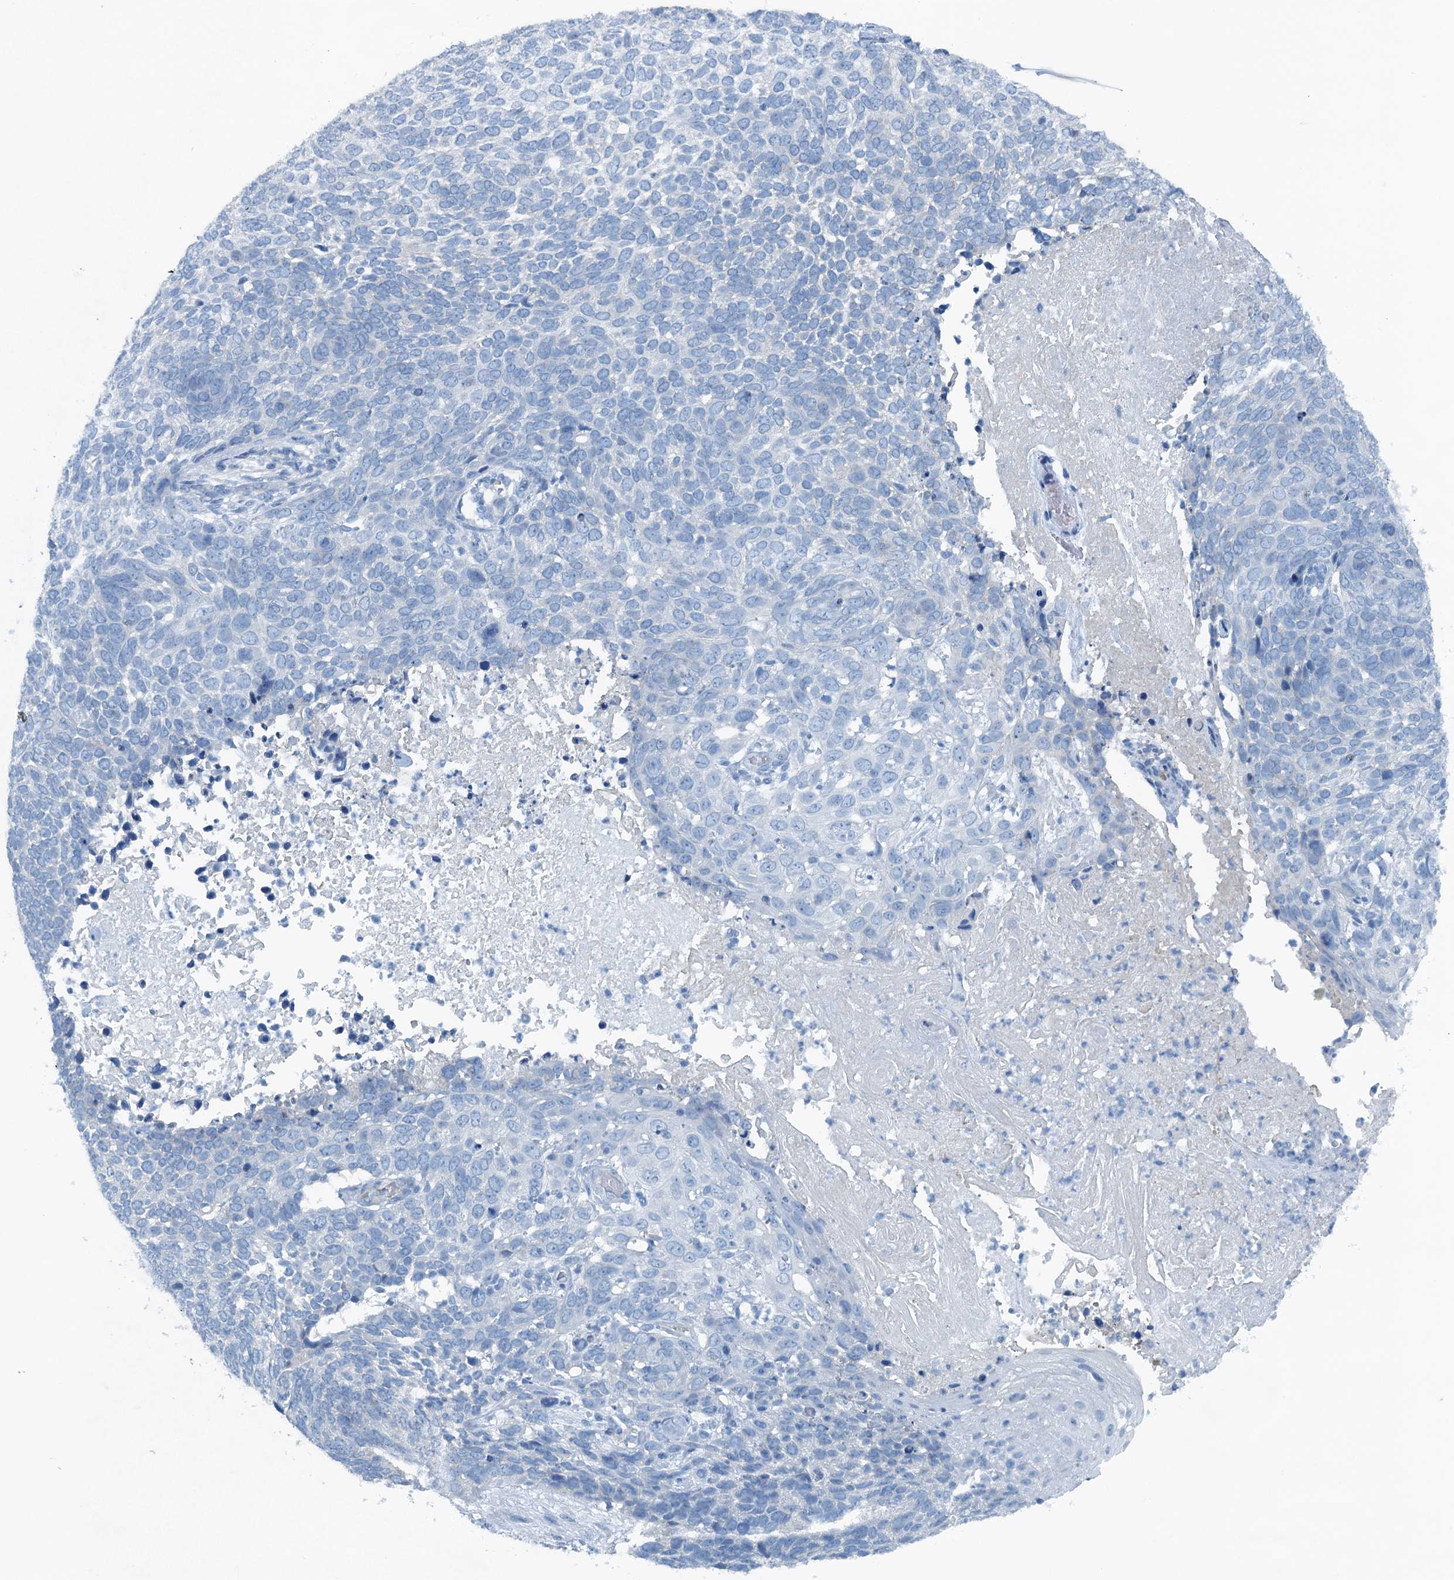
{"staining": {"intensity": "negative", "quantity": "none", "location": "none"}, "tissue": "skin cancer", "cell_type": "Tumor cells", "image_type": "cancer", "snomed": [{"axis": "morphology", "description": "Basal cell carcinoma"}, {"axis": "topography", "description": "Skin"}], "caption": "Tumor cells are negative for brown protein staining in skin cancer. (DAB (3,3'-diaminobenzidine) immunohistochemistry (IHC), high magnification).", "gene": "TMOD2", "patient": {"sex": "female", "age": 64}}